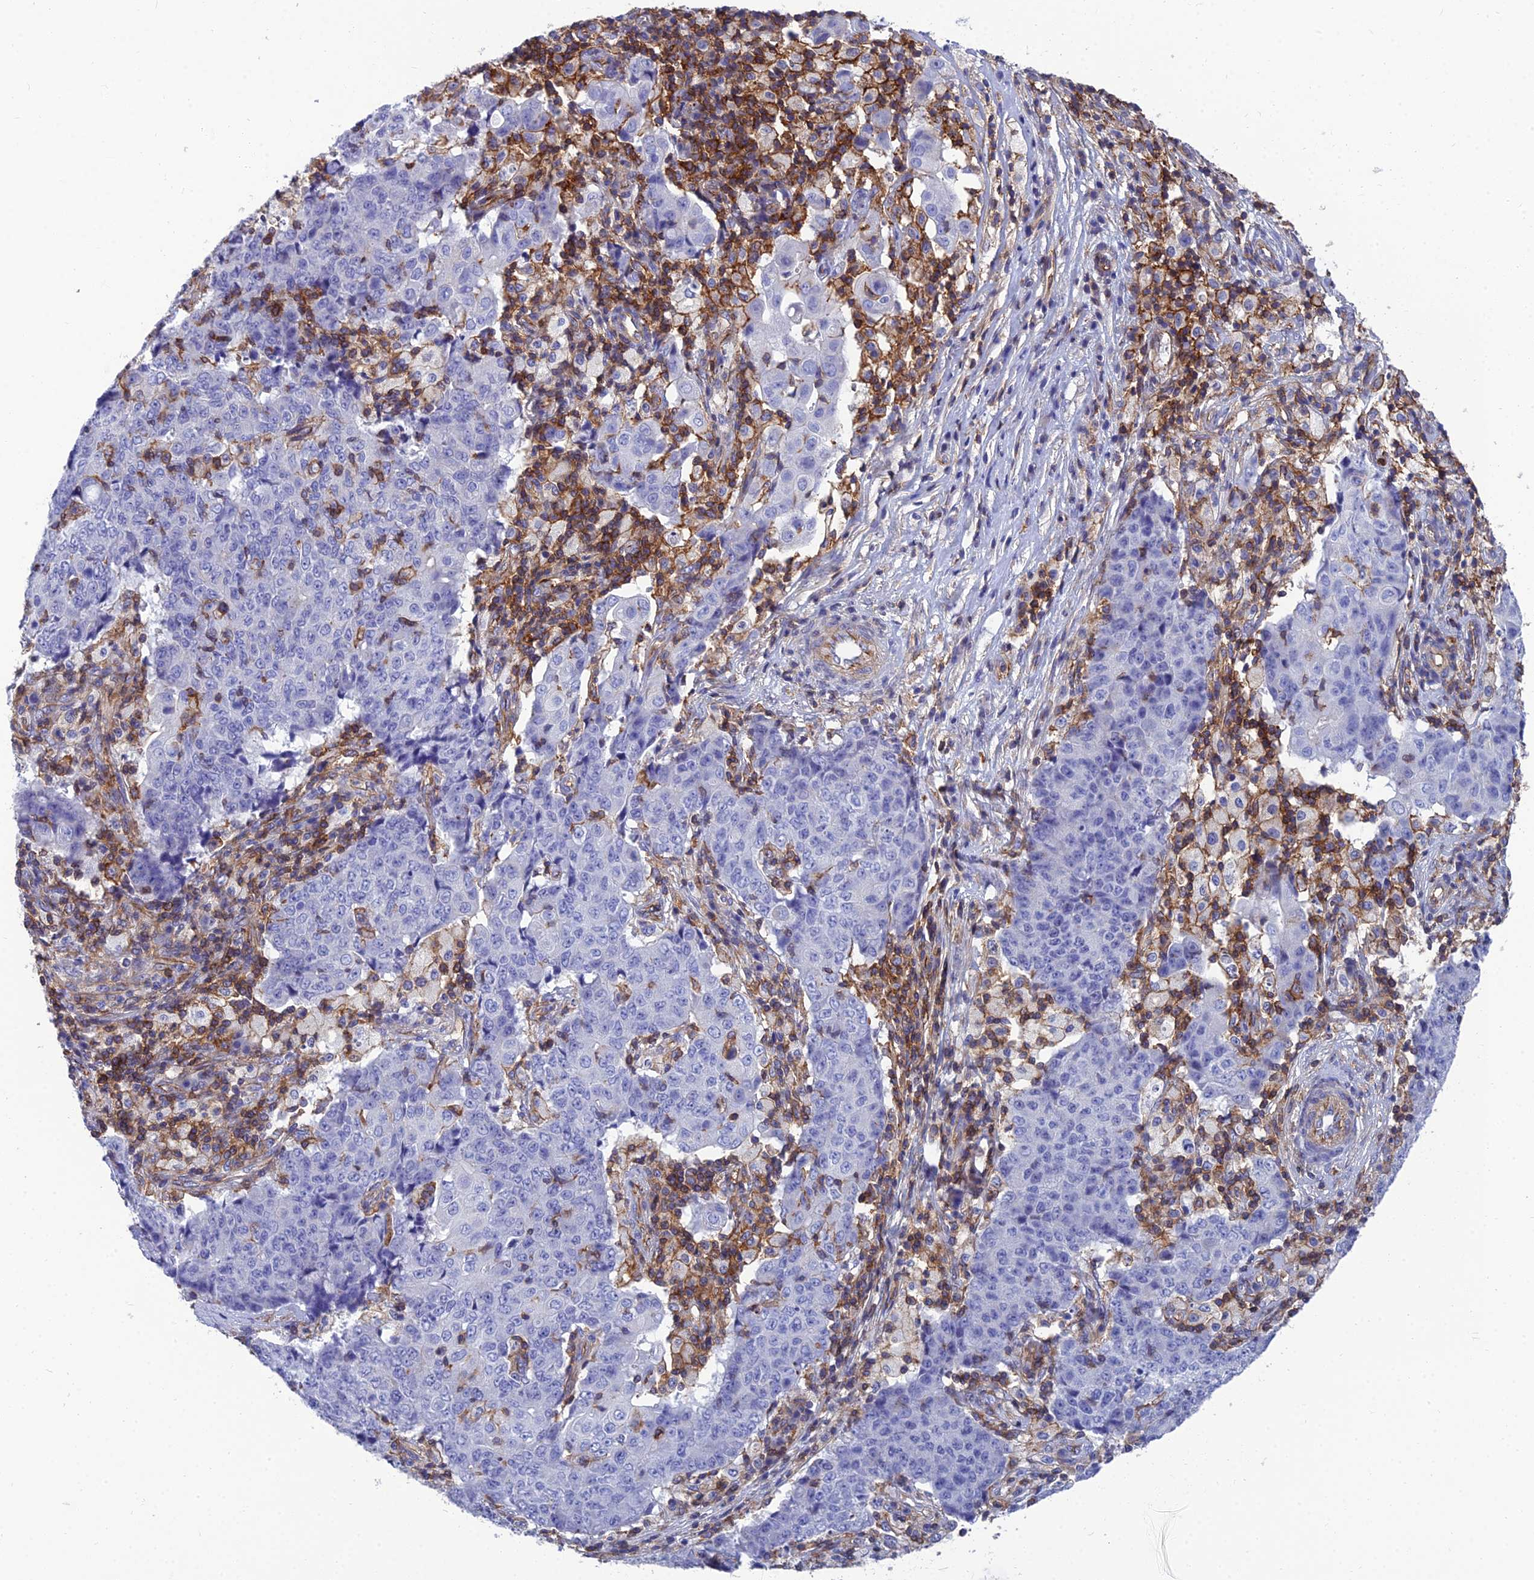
{"staining": {"intensity": "negative", "quantity": "none", "location": "none"}, "tissue": "ovarian cancer", "cell_type": "Tumor cells", "image_type": "cancer", "snomed": [{"axis": "morphology", "description": "Carcinoma, endometroid"}, {"axis": "topography", "description": "Ovary"}], "caption": "A high-resolution histopathology image shows immunohistochemistry staining of ovarian cancer (endometroid carcinoma), which reveals no significant staining in tumor cells. (IHC, brightfield microscopy, high magnification).", "gene": "PPP1R18", "patient": {"sex": "female", "age": 42}}